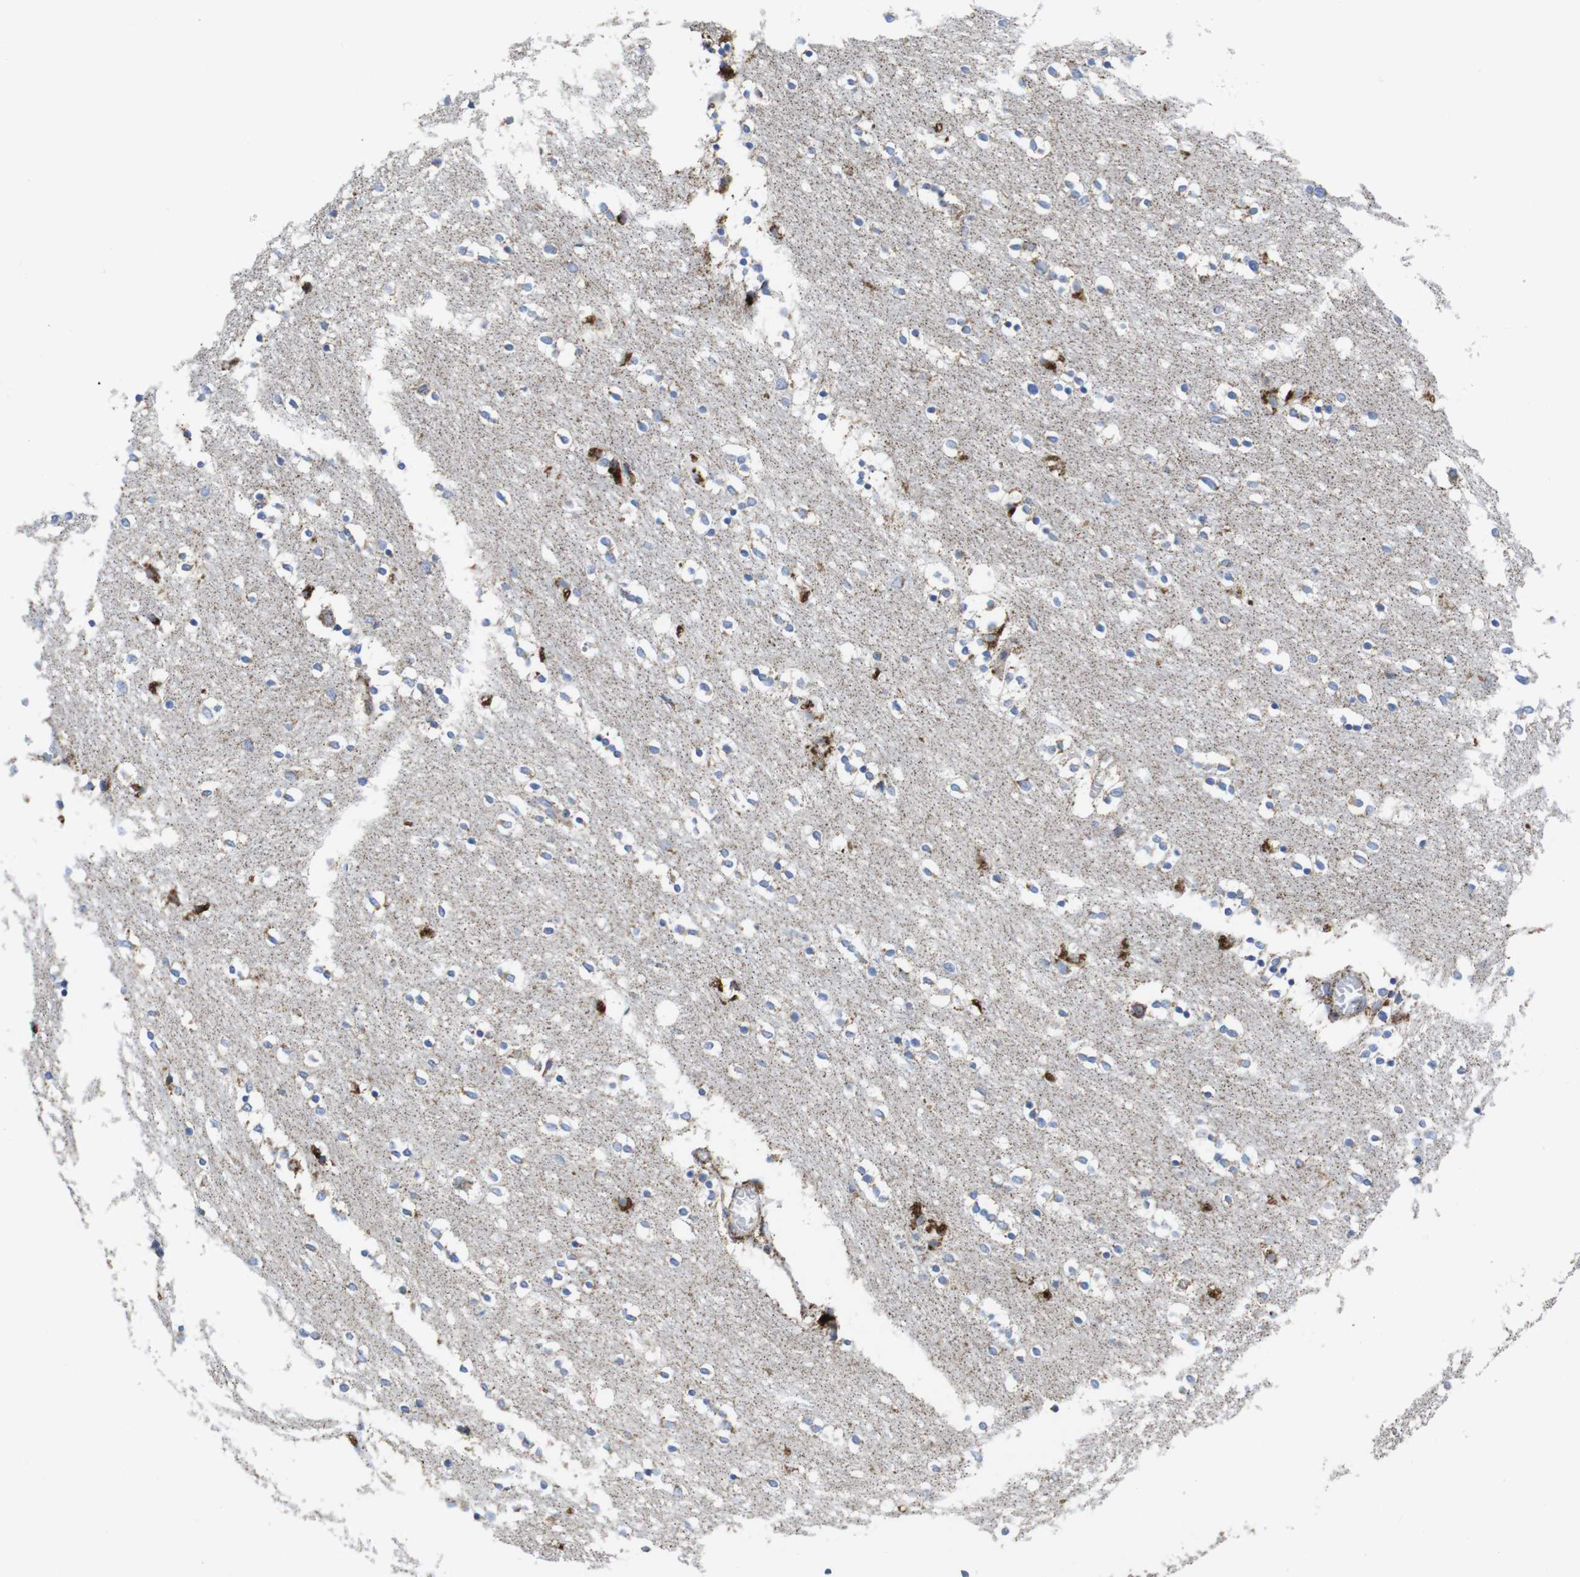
{"staining": {"intensity": "strong", "quantity": "25%-75%", "location": "cytoplasmic/membranous"}, "tissue": "caudate", "cell_type": "Glial cells", "image_type": "normal", "snomed": [{"axis": "morphology", "description": "Normal tissue, NOS"}, {"axis": "topography", "description": "Lateral ventricle wall"}], "caption": "Brown immunohistochemical staining in benign human caudate exhibits strong cytoplasmic/membranous expression in about 25%-75% of glial cells. (DAB IHC with brightfield microscopy, high magnification).", "gene": "TMEM192", "patient": {"sex": "female", "age": 54}}